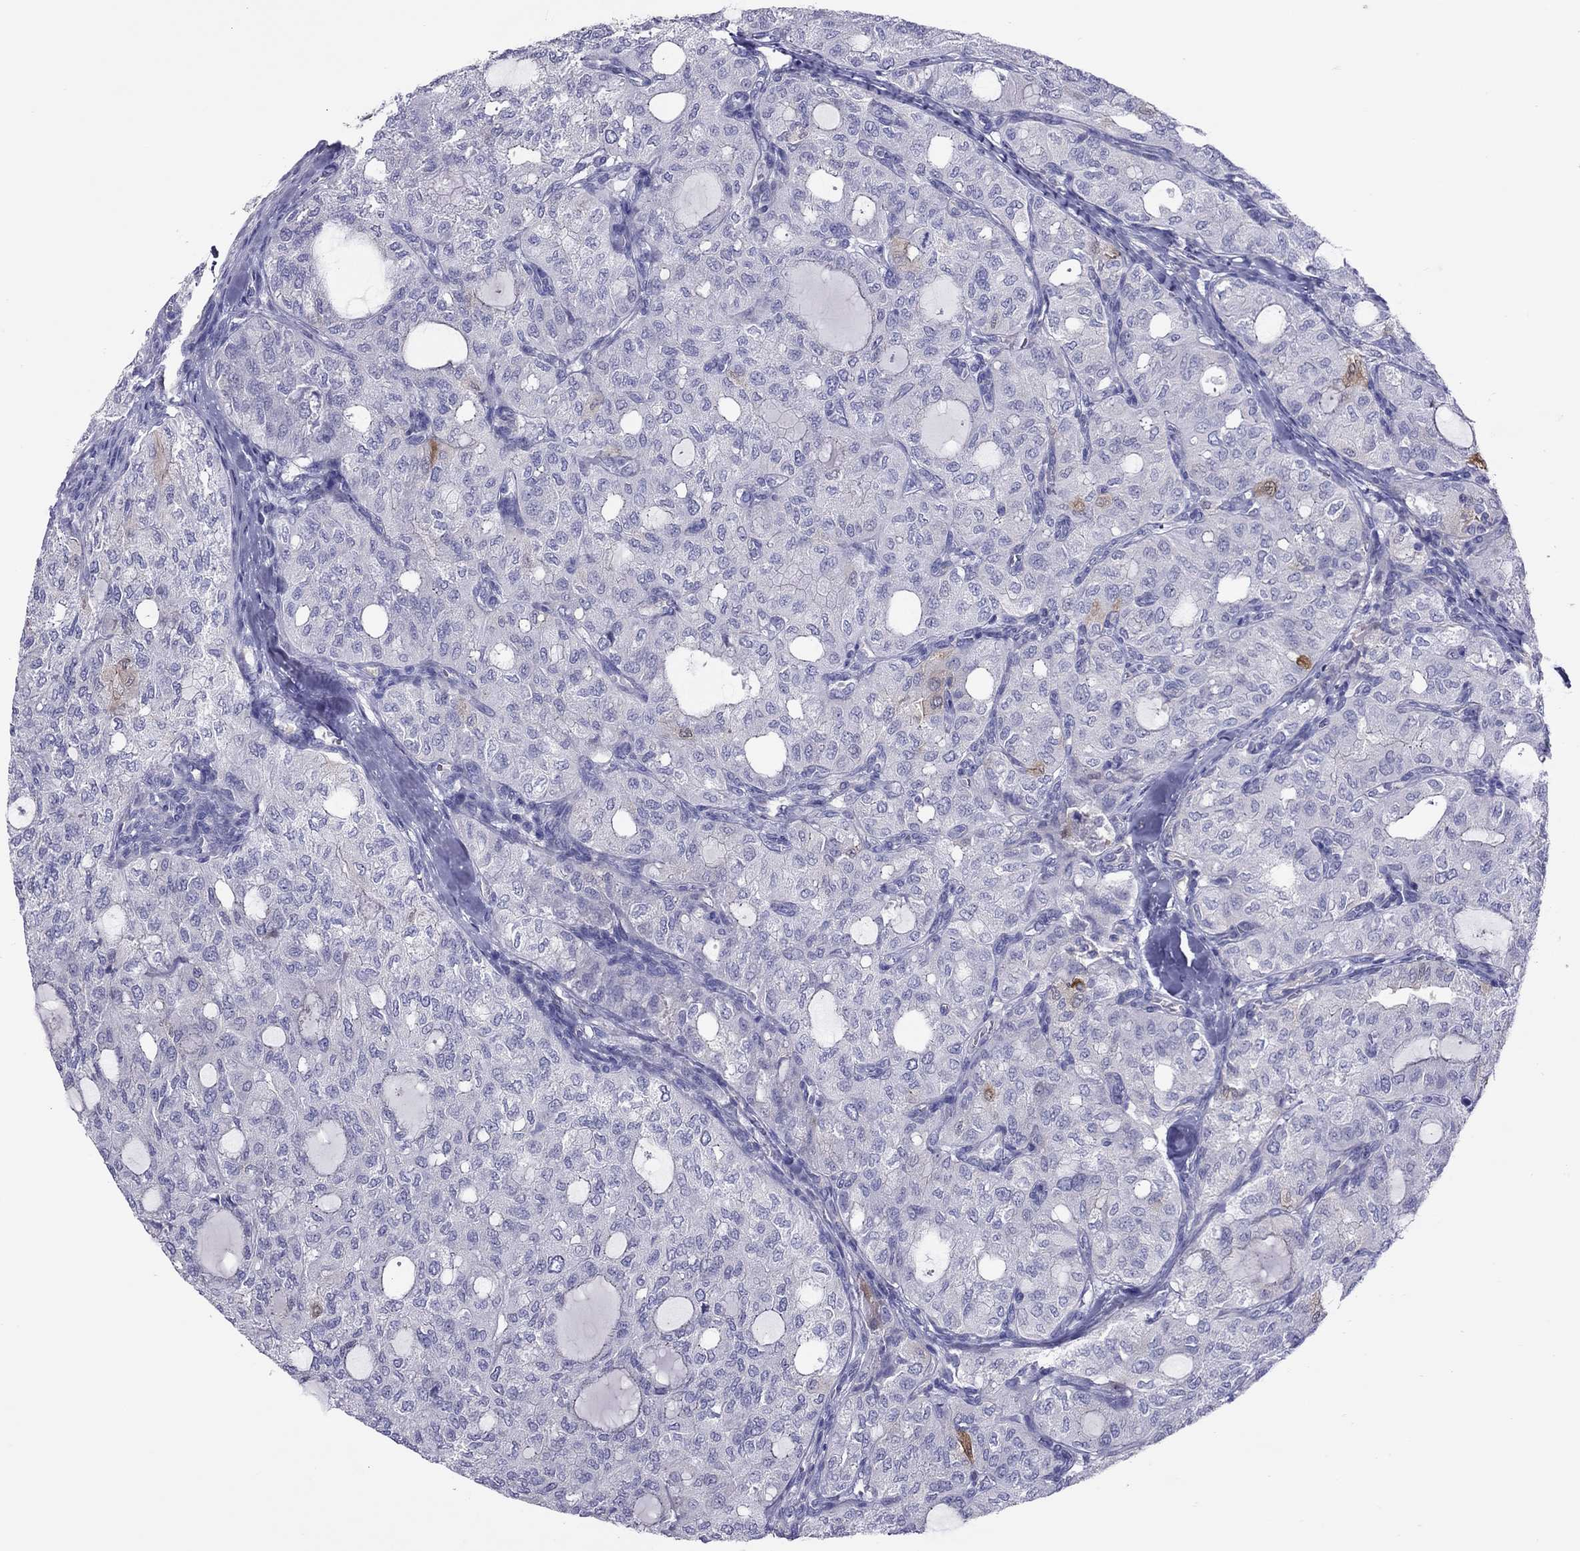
{"staining": {"intensity": "negative", "quantity": "none", "location": "none"}, "tissue": "thyroid cancer", "cell_type": "Tumor cells", "image_type": "cancer", "snomed": [{"axis": "morphology", "description": "Follicular adenoma carcinoma, NOS"}, {"axis": "topography", "description": "Thyroid gland"}], "caption": "An IHC image of follicular adenoma carcinoma (thyroid) is shown. There is no staining in tumor cells of follicular adenoma carcinoma (thyroid).", "gene": "ALOX15B", "patient": {"sex": "male", "age": 75}}